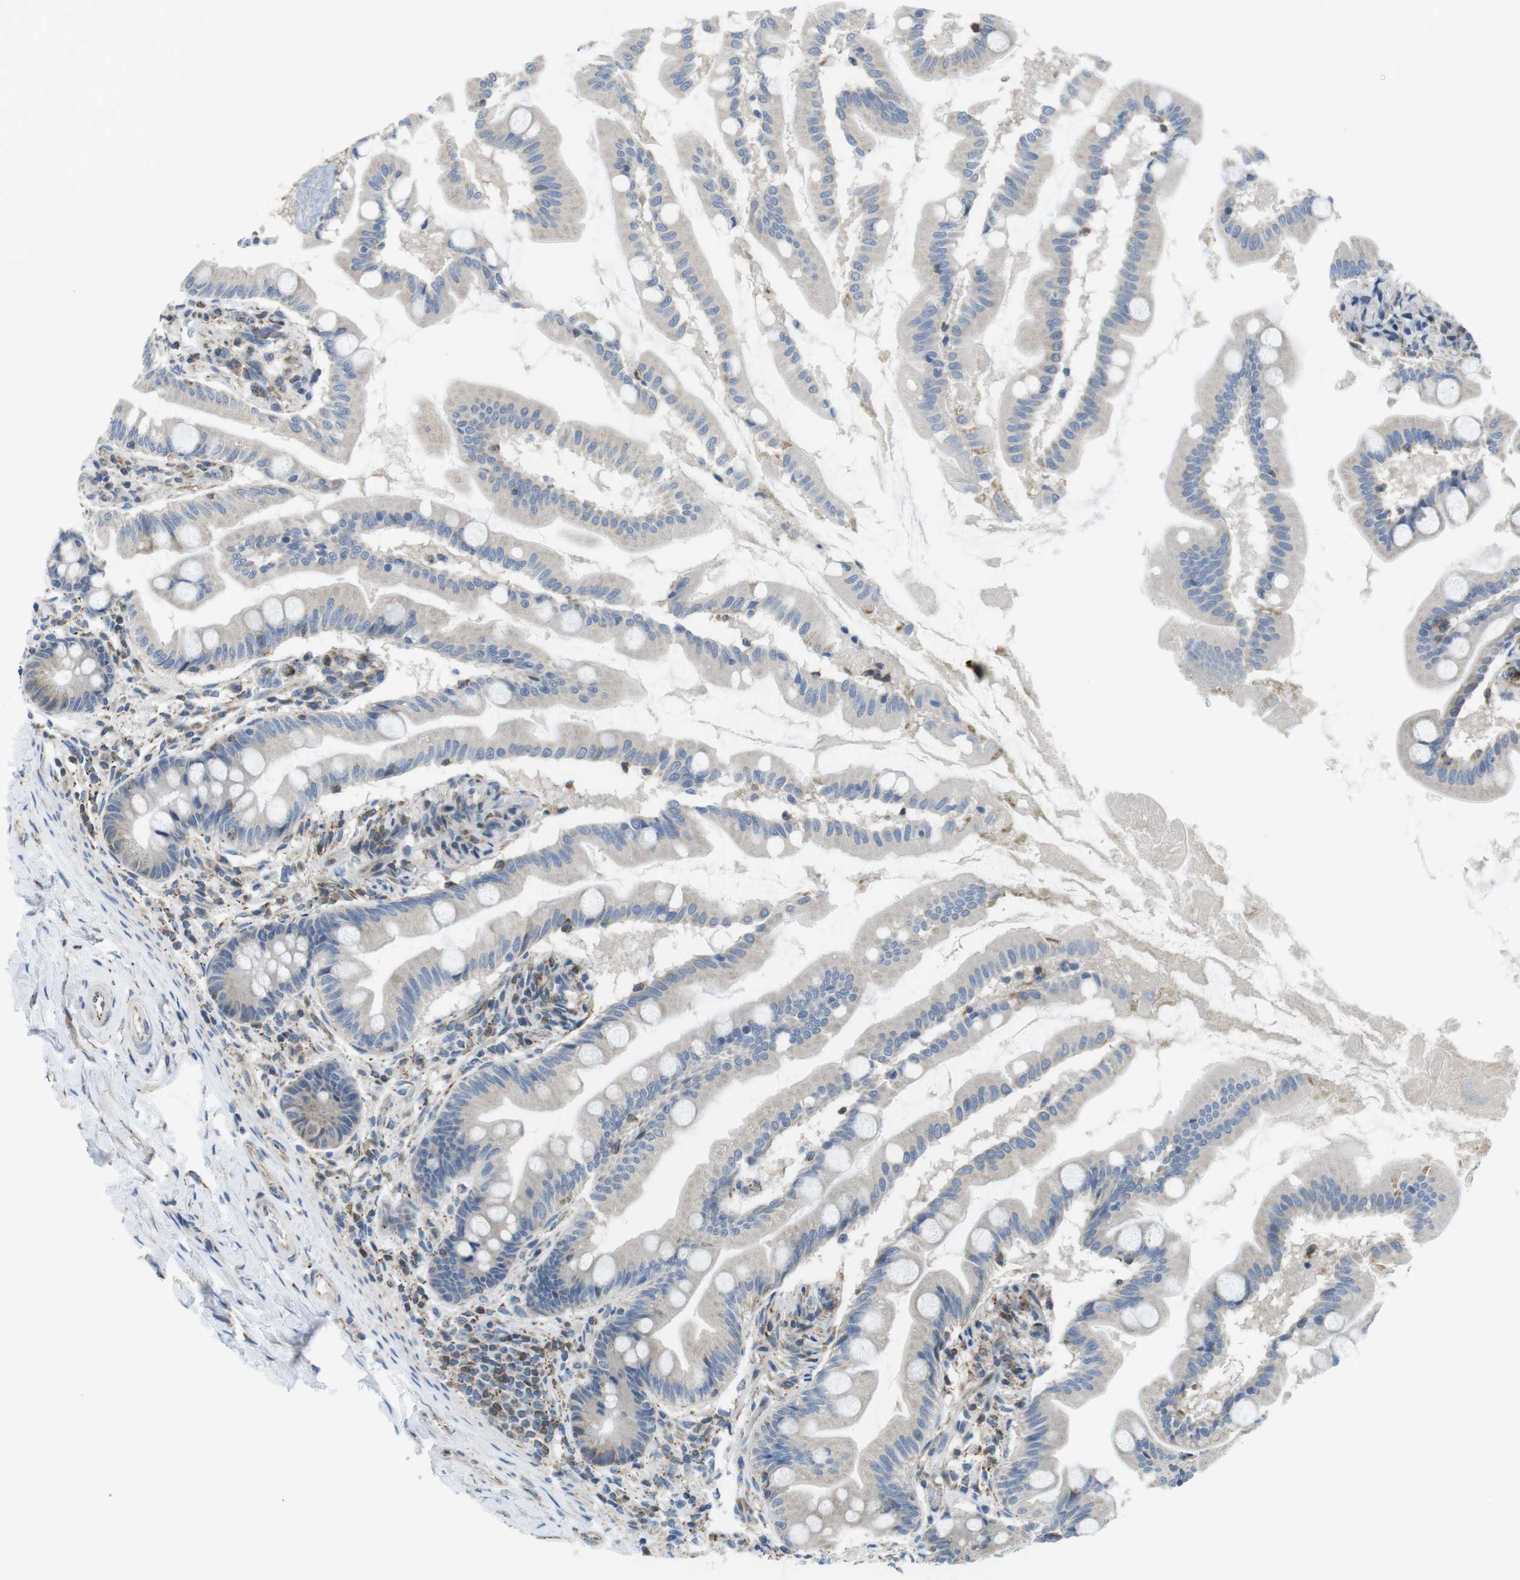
{"staining": {"intensity": "negative", "quantity": "none", "location": "none"}, "tissue": "small intestine", "cell_type": "Glandular cells", "image_type": "normal", "snomed": [{"axis": "morphology", "description": "Normal tissue, NOS"}, {"axis": "topography", "description": "Small intestine"}], "caption": "Small intestine was stained to show a protein in brown. There is no significant expression in glandular cells. (DAB (3,3'-diaminobenzidine) IHC, high magnification).", "gene": "KCNE3", "patient": {"sex": "female", "age": 56}}